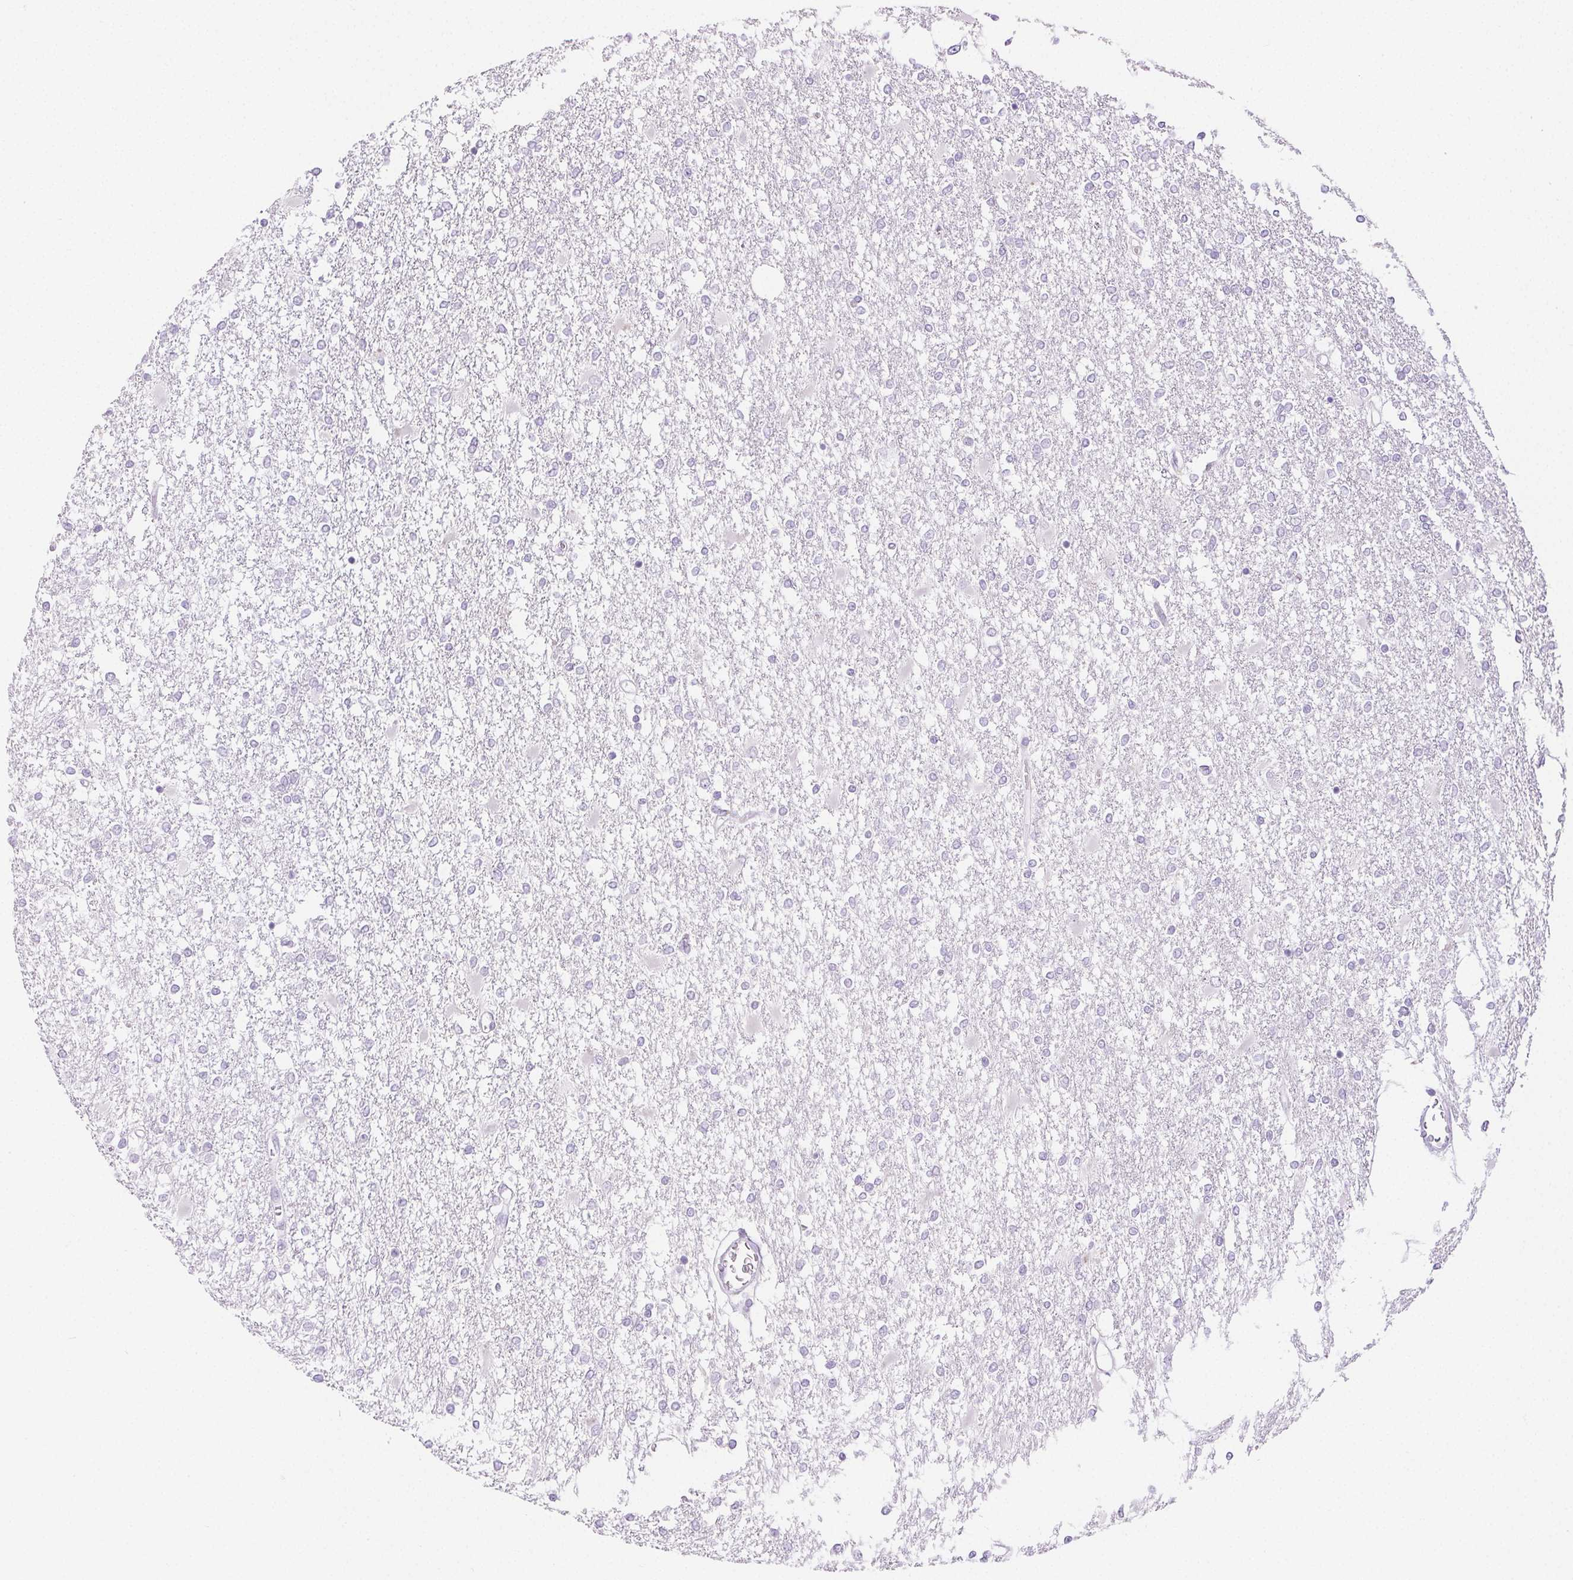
{"staining": {"intensity": "negative", "quantity": "none", "location": "none"}, "tissue": "glioma", "cell_type": "Tumor cells", "image_type": "cancer", "snomed": [{"axis": "morphology", "description": "Glioma, malignant, High grade"}, {"axis": "topography", "description": "Cerebral cortex"}], "caption": "This histopathology image is of malignant glioma (high-grade) stained with immunohistochemistry (IHC) to label a protein in brown with the nuclei are counter-stained blue. There is no staining in tumor cells.", "gene": "SPRR3", "patient": {"sex": "male", "age": 79}}